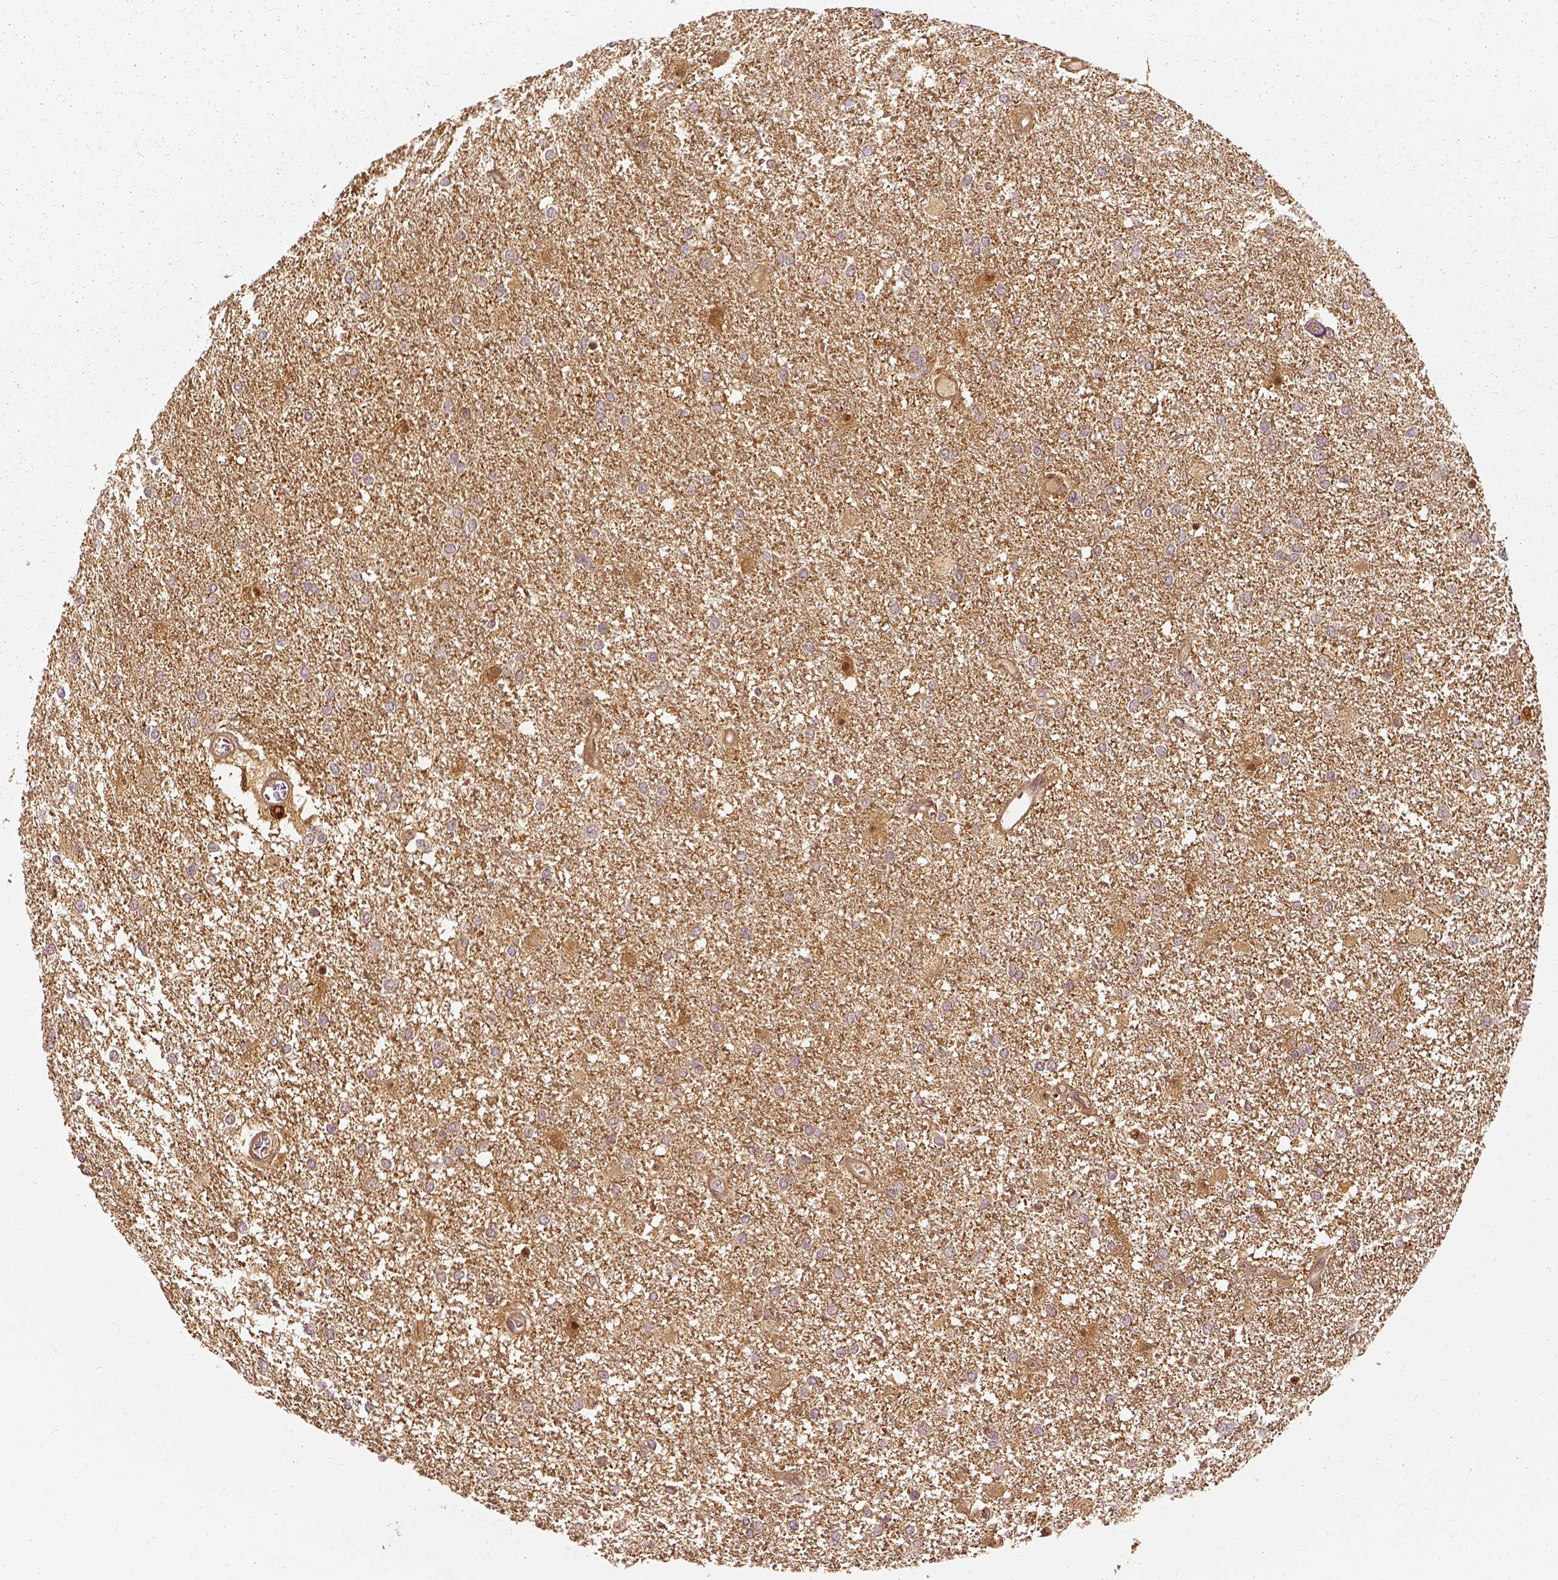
{"staining": {"intensity": "moderate", "quantity": ">75%", "location": "cytoplasmic/membranous"}, "tissue": "glioma", "cell_type": "Tumor cells", "image_type": "cancer", "snomed": [{"axis": "morphology", "description": "Glioma, malignant, High grade"}, {"axis": "topography", "description": "Brain"}], "caption": "Tumor cells demonstrate moderate cytoplasmic/membranous positivity in approximately >75% of cells in high-grade glioma (malignant).", "gene": "GPI", "patient": {"sex": "female", "age": 61}}